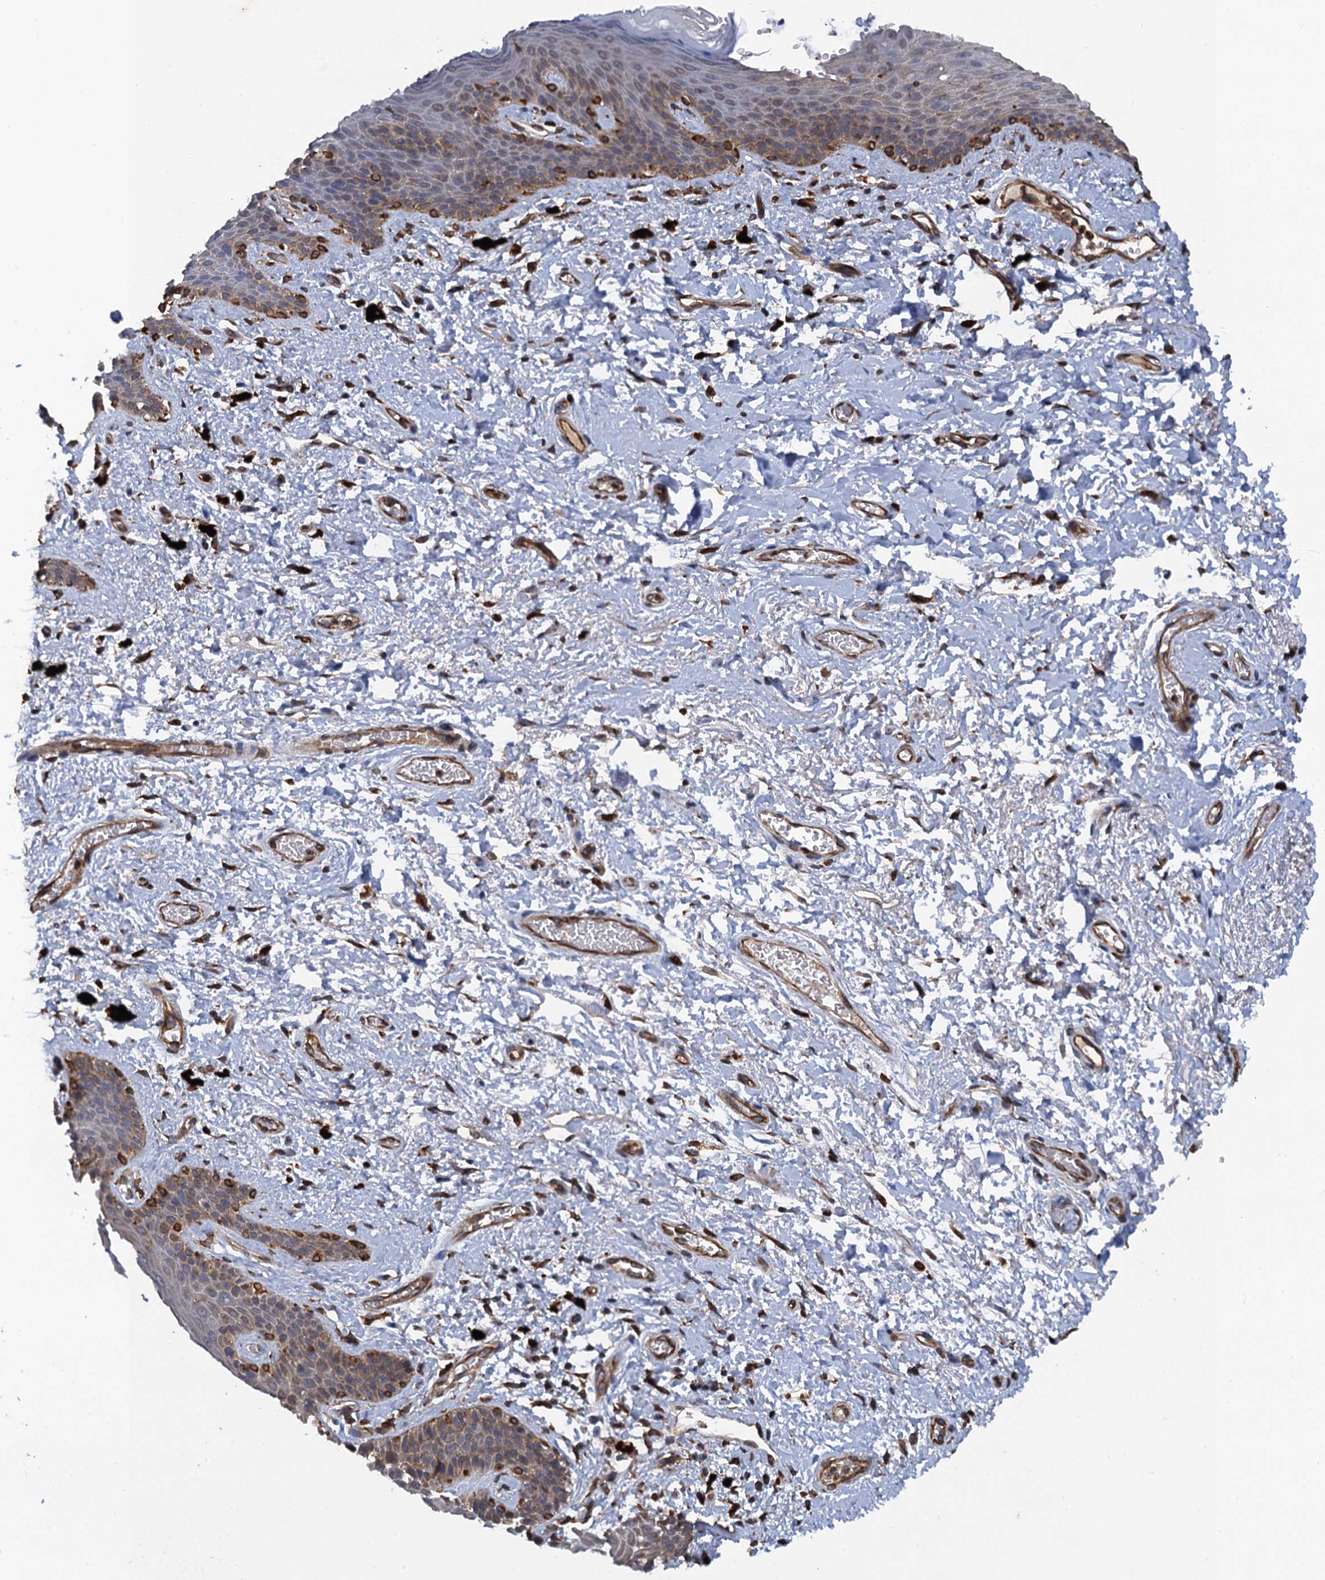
{"staining": {"intensity": "moderate", "quantity": "<25%", "location": "cytoplasmic/membranous"}, "tissue": "skin", "cell_type": "Epidermal cells", "image_type": "normal", "snomed": [{"axis": "morphology", "description": "Normal tissue, NOS"}, {"axis": "topography", "description": "Anal"}], "caption": "This histopathology image reveals benign skin stained with immunohistochemistry (IHC) to label a protein in brown. The cytoplasmic/membranous of epidermal cells show moderate positivity for the protein. Nuclei are counter-stained blue.", "gene": "ARMC5", "patient": {"sex": "female", "age": 46}}